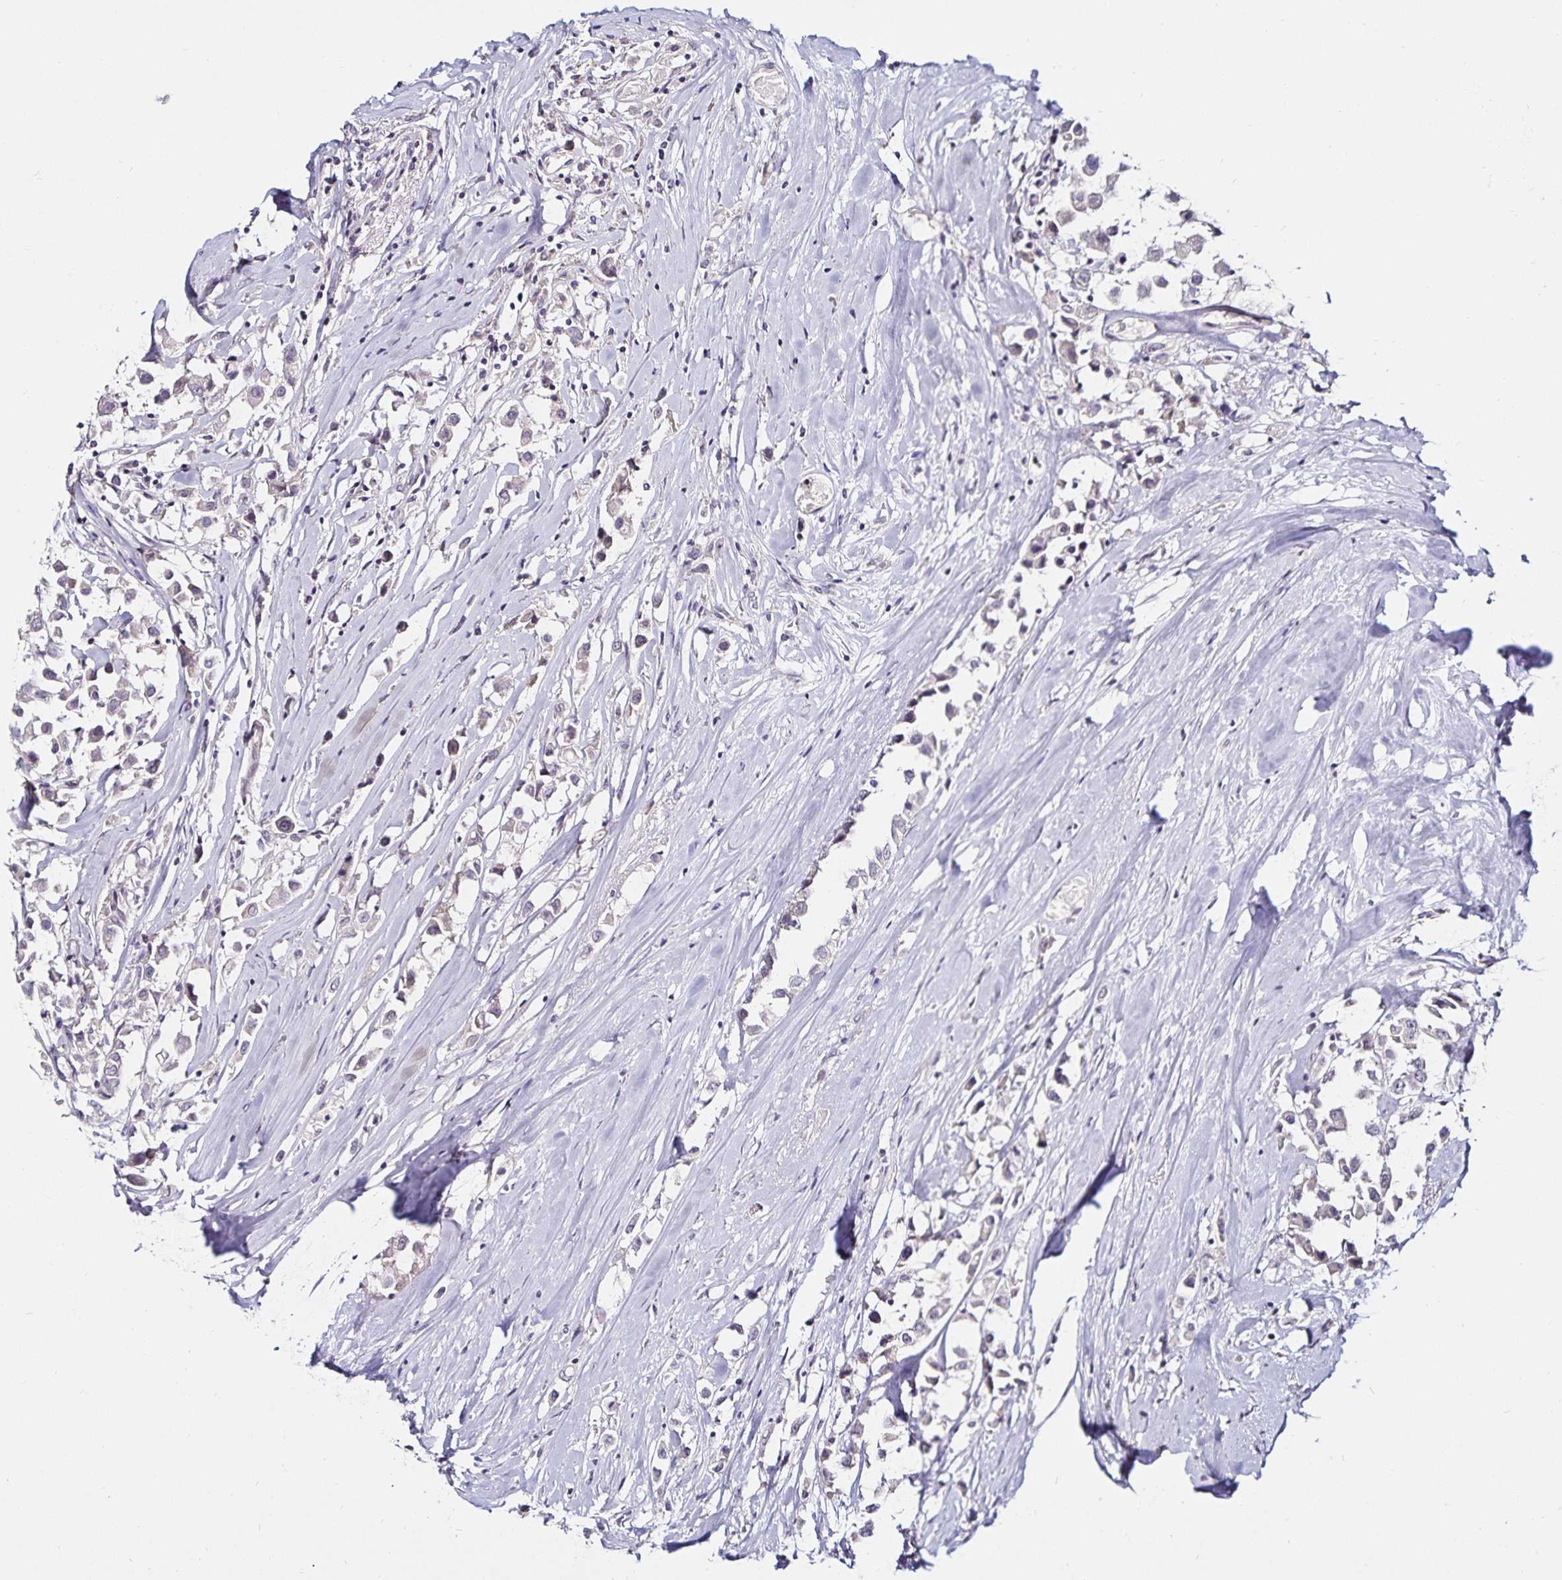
{"staining": {"intensity": "negative", "quantity": "none", "location": "none"}, "tissue": "breast cancer", "cell_type": "Tumor cells", "image_type": "cancer", "snomed": [{"axis": "morphology", "description": "Duct carcinoma"}, {"axis": "topography", "description": "Breast"}], "caption": "Tumor cells are negative for brown protein staining in breast invasive ductal carcinoma.", "gene": "ACSL5", "patient": {"sex": "female", "age": 61}}